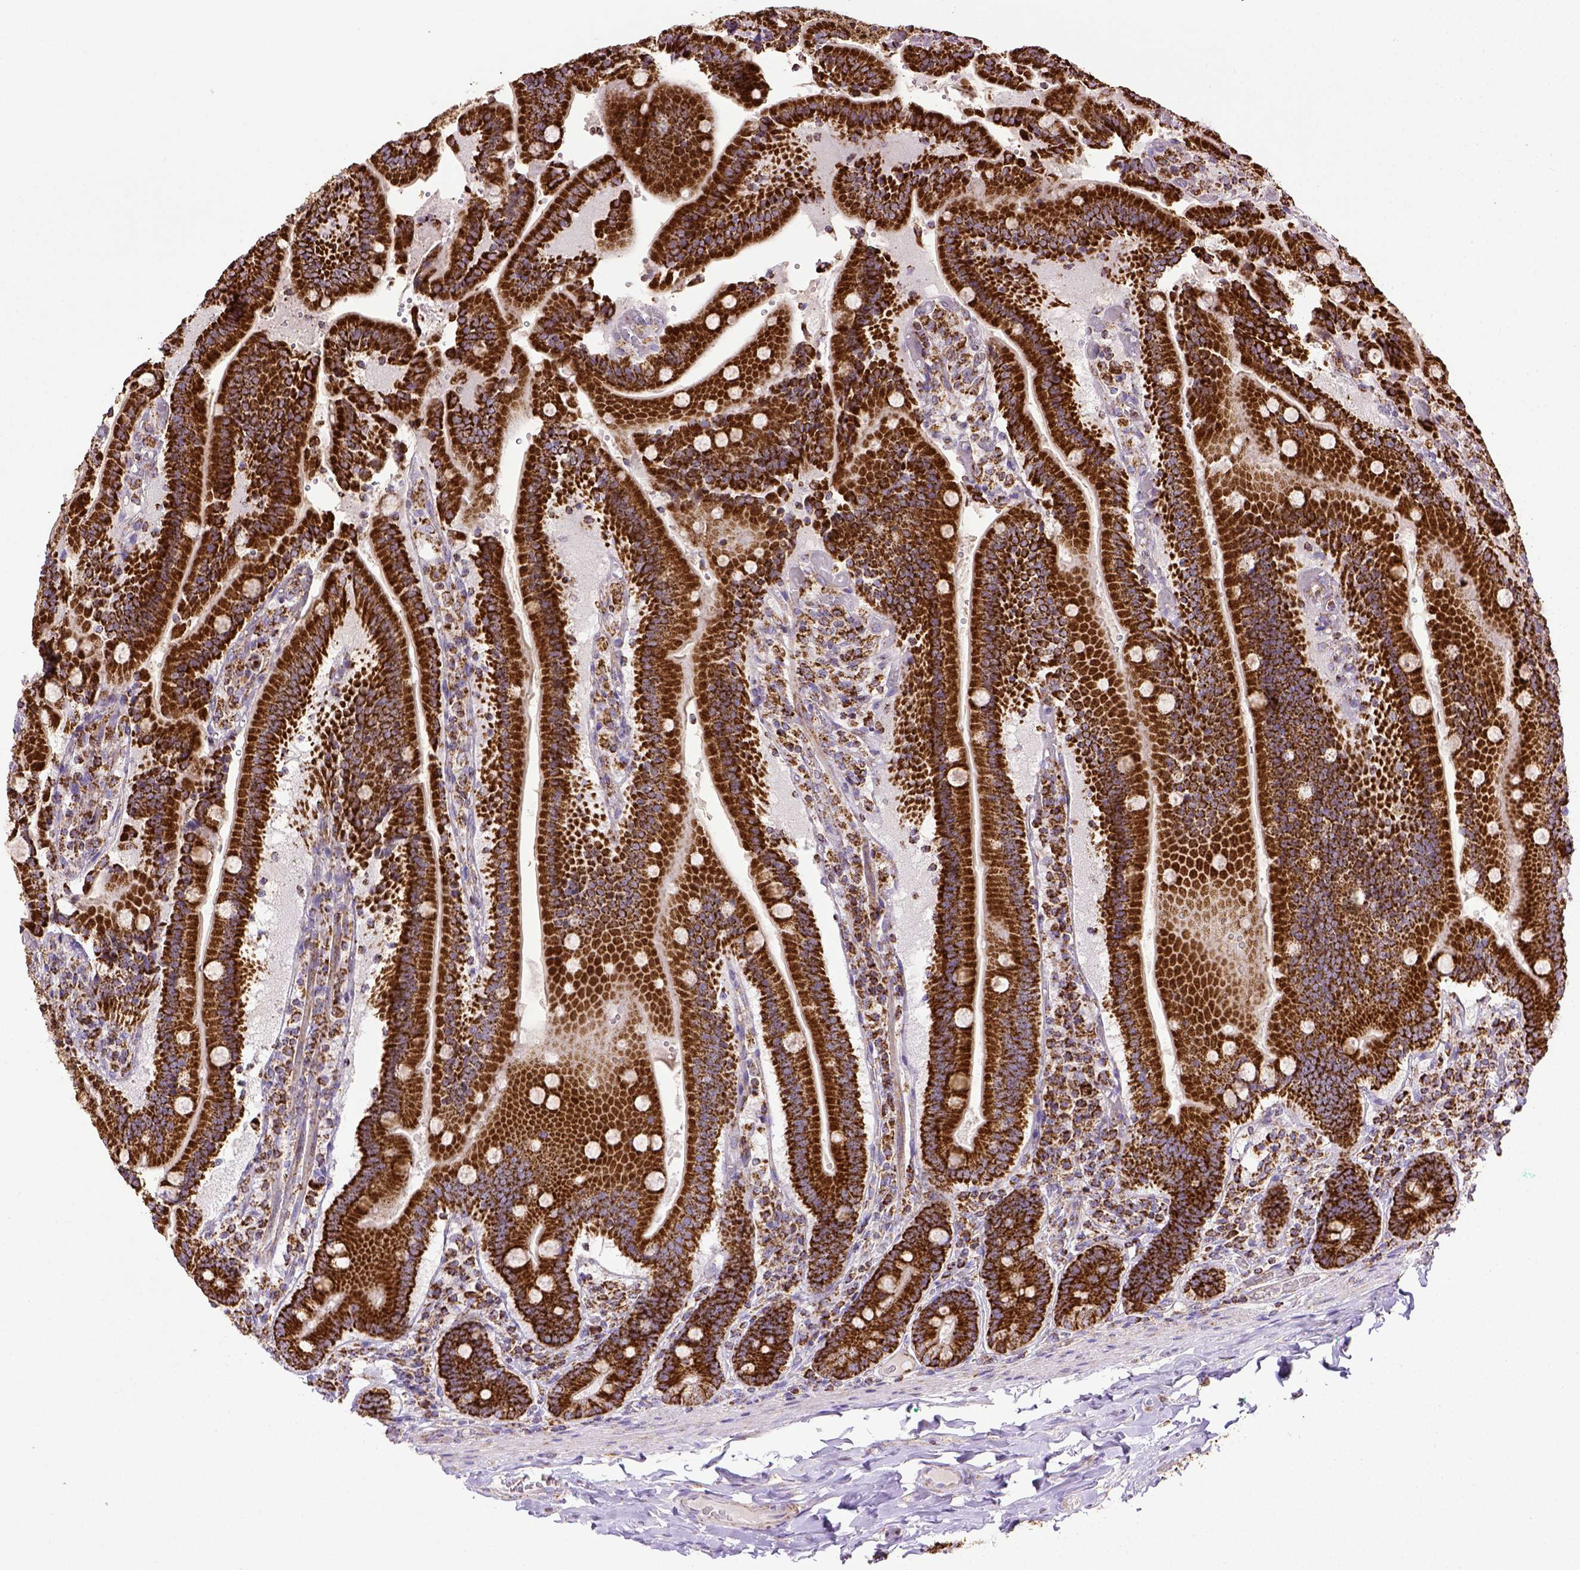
{"staining": {"intensity": "strong", "quantity": ">75%", "location": "cytoplasmic/membranous"}, "tissue": "duodenum", "cell_type": "Glandular cells", "image_type": "normal", "snomed": [{"axis": "morphology", "description": "Normal tissue, NOS"}, {"axis": "topography", "description": "Duodenum"}], "caption": "Protein expression by IHC reveals strong cytoplasmic/membranous staining in approximately >75% of glandular cells in unremarkable duodenum. (Stains: DAB (3,3'-diaminobenzidine) in brown, nuclei in blue, Microscopy: brightfield microscopy at high magnification).", "gene": "MT", "patient": {"sex": "female", "age": 62}}